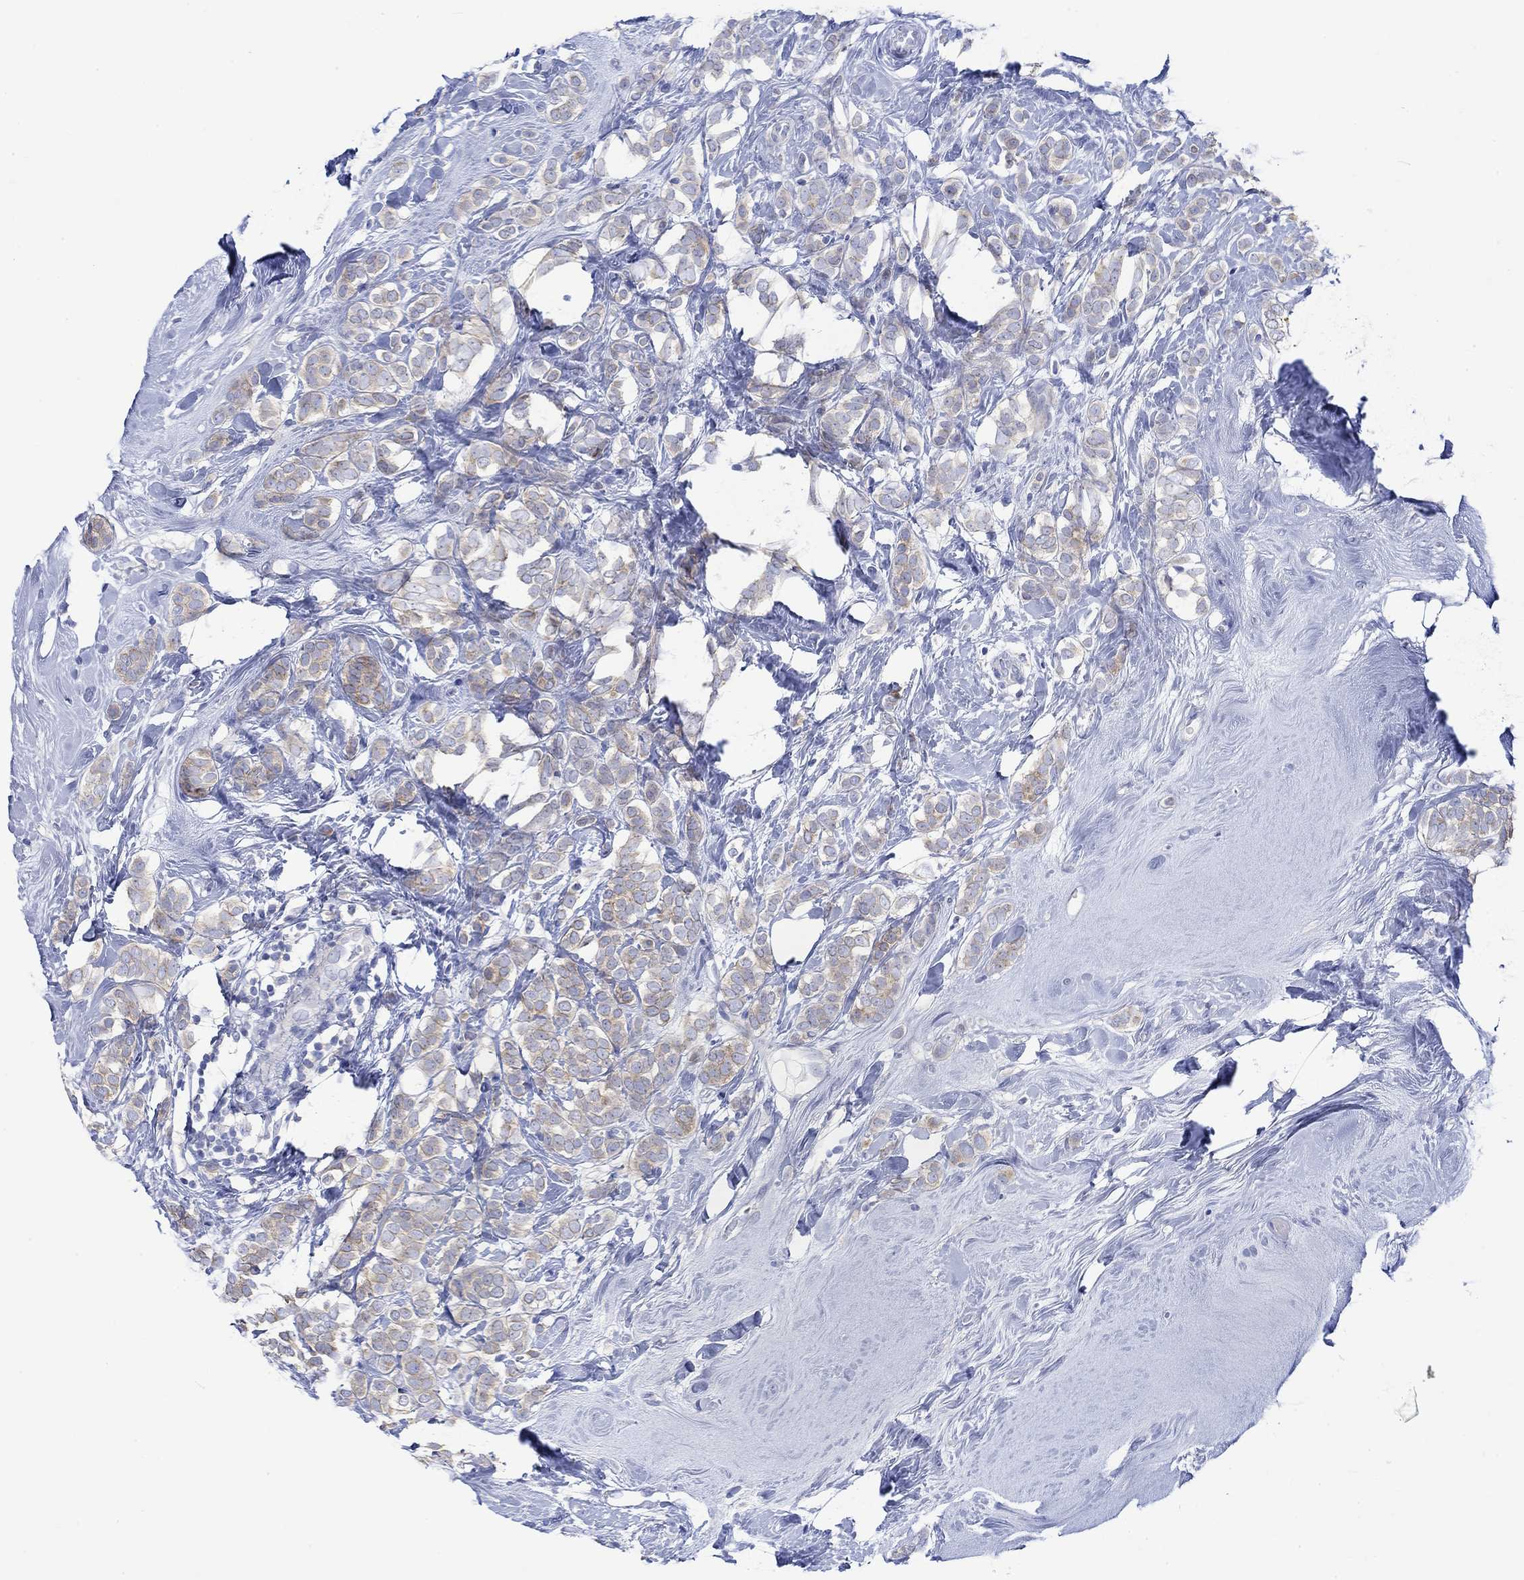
{"staining": {"intensity": "moderate", "quantity": "25%-75%", "location": "cytoplasmic/membranous"}, "tissue": "breast cancer", "cell_type": "Tumor cells", "image_type": "cancer", "snomed": [{"axis": "morphology", "description": "Lobular carcinoma"}, {"axis": "topography", "description": "Breast"}], "caption": "Lobular carcinoma (breast) stained with a protein marker exhibits moderate staining in tumor cells.", "gene": "REEP6", "patient": {"sex": "female", "age": 49}}